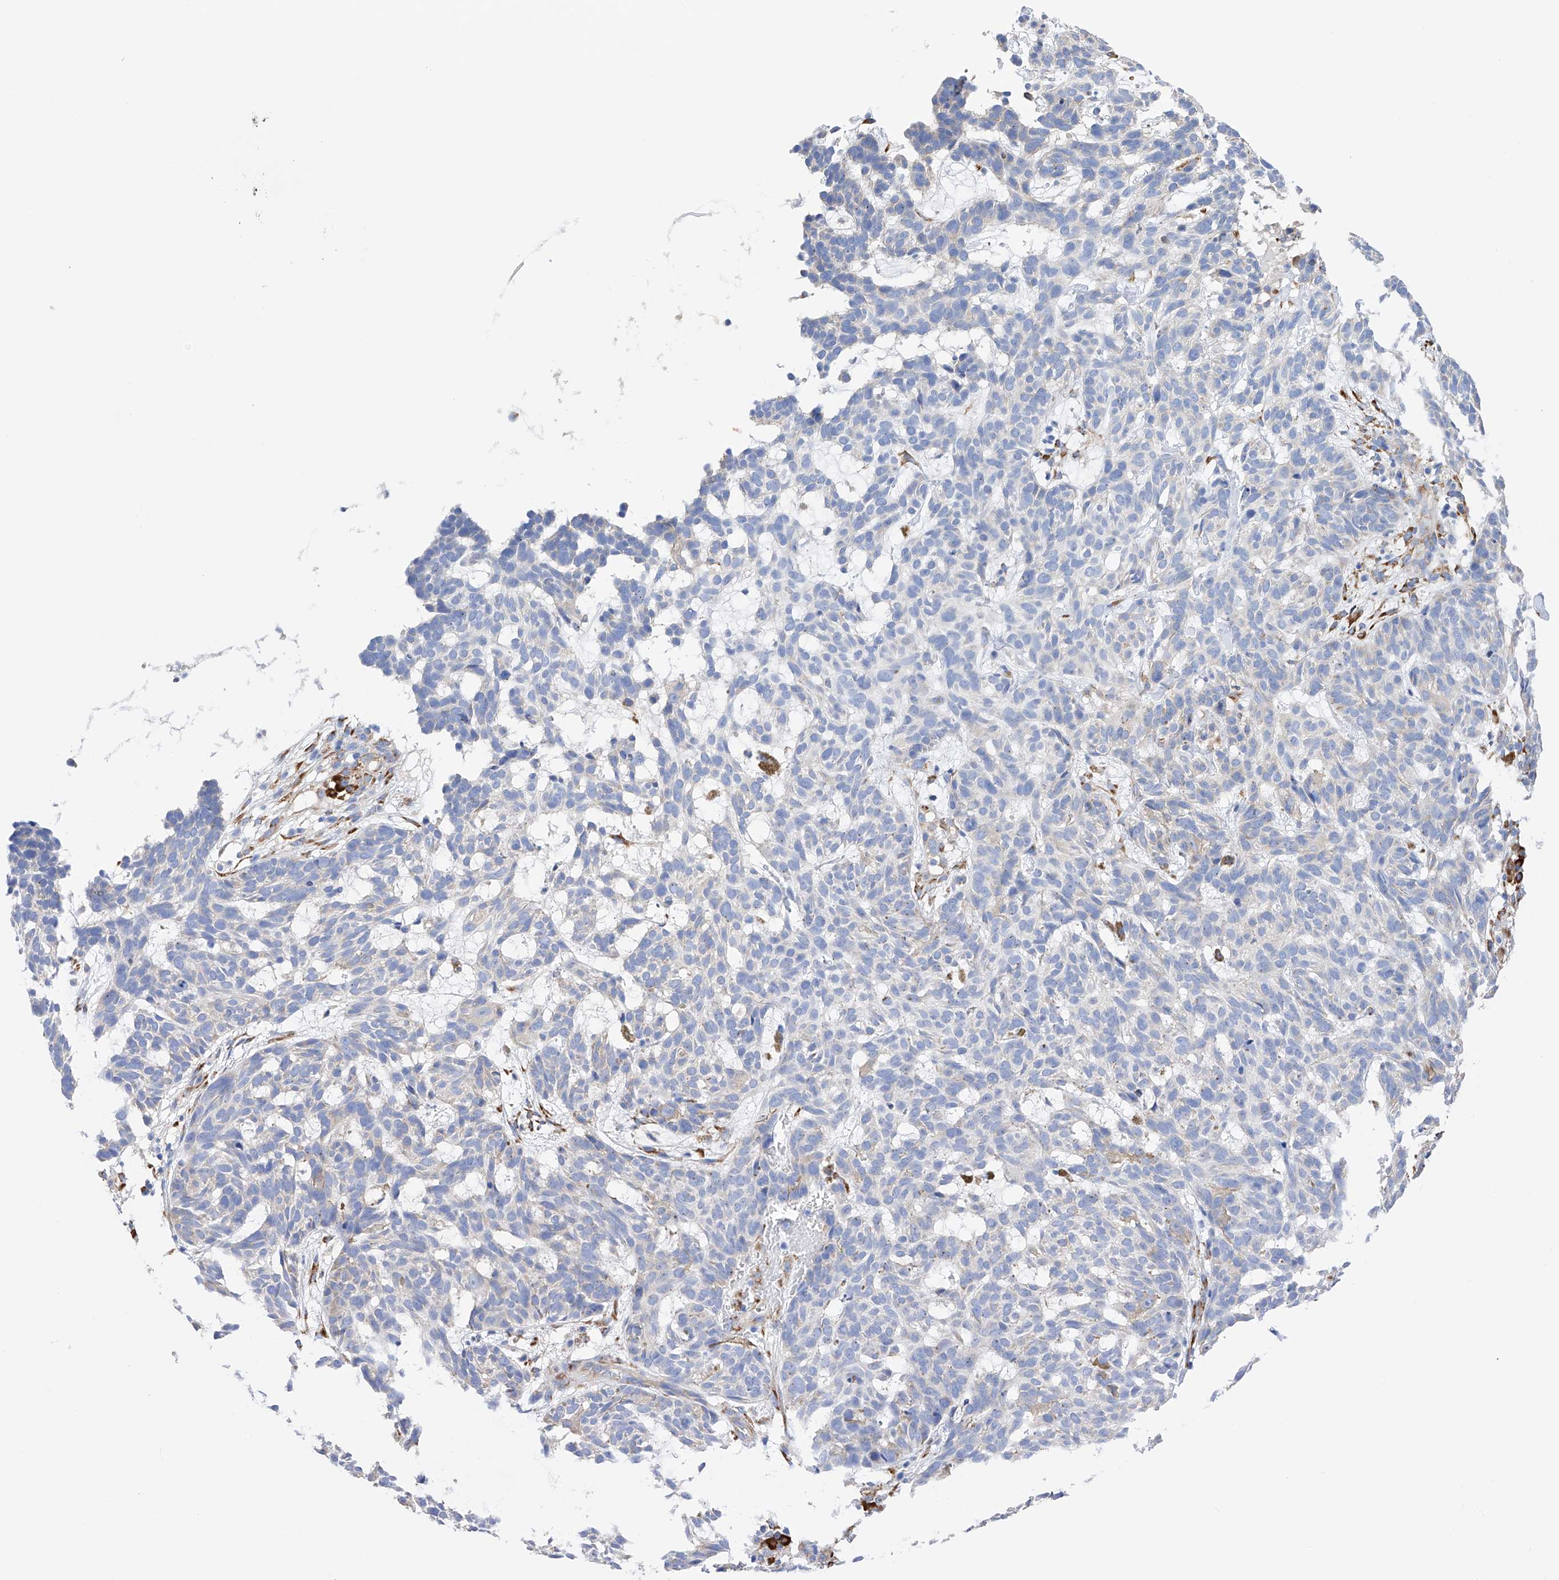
{"staining": {"intensity": "negative", "quantity": "none", "location": "none"}, "tissue": "skin cancer", "cell_type": "Tumor cells", "image_type": "cancer", "snomed": [{"axis": "morphology", "description": "Basal cell carcinoma"}, {"axis": "topography", "description": "Skin"}], "caption": "Protein analysis of basal cell carcinoma (skin) demonstrates no significant expression in tumor cells.", "gene": "PDIA5", "patient": {"sex": "male", "age": 85}}